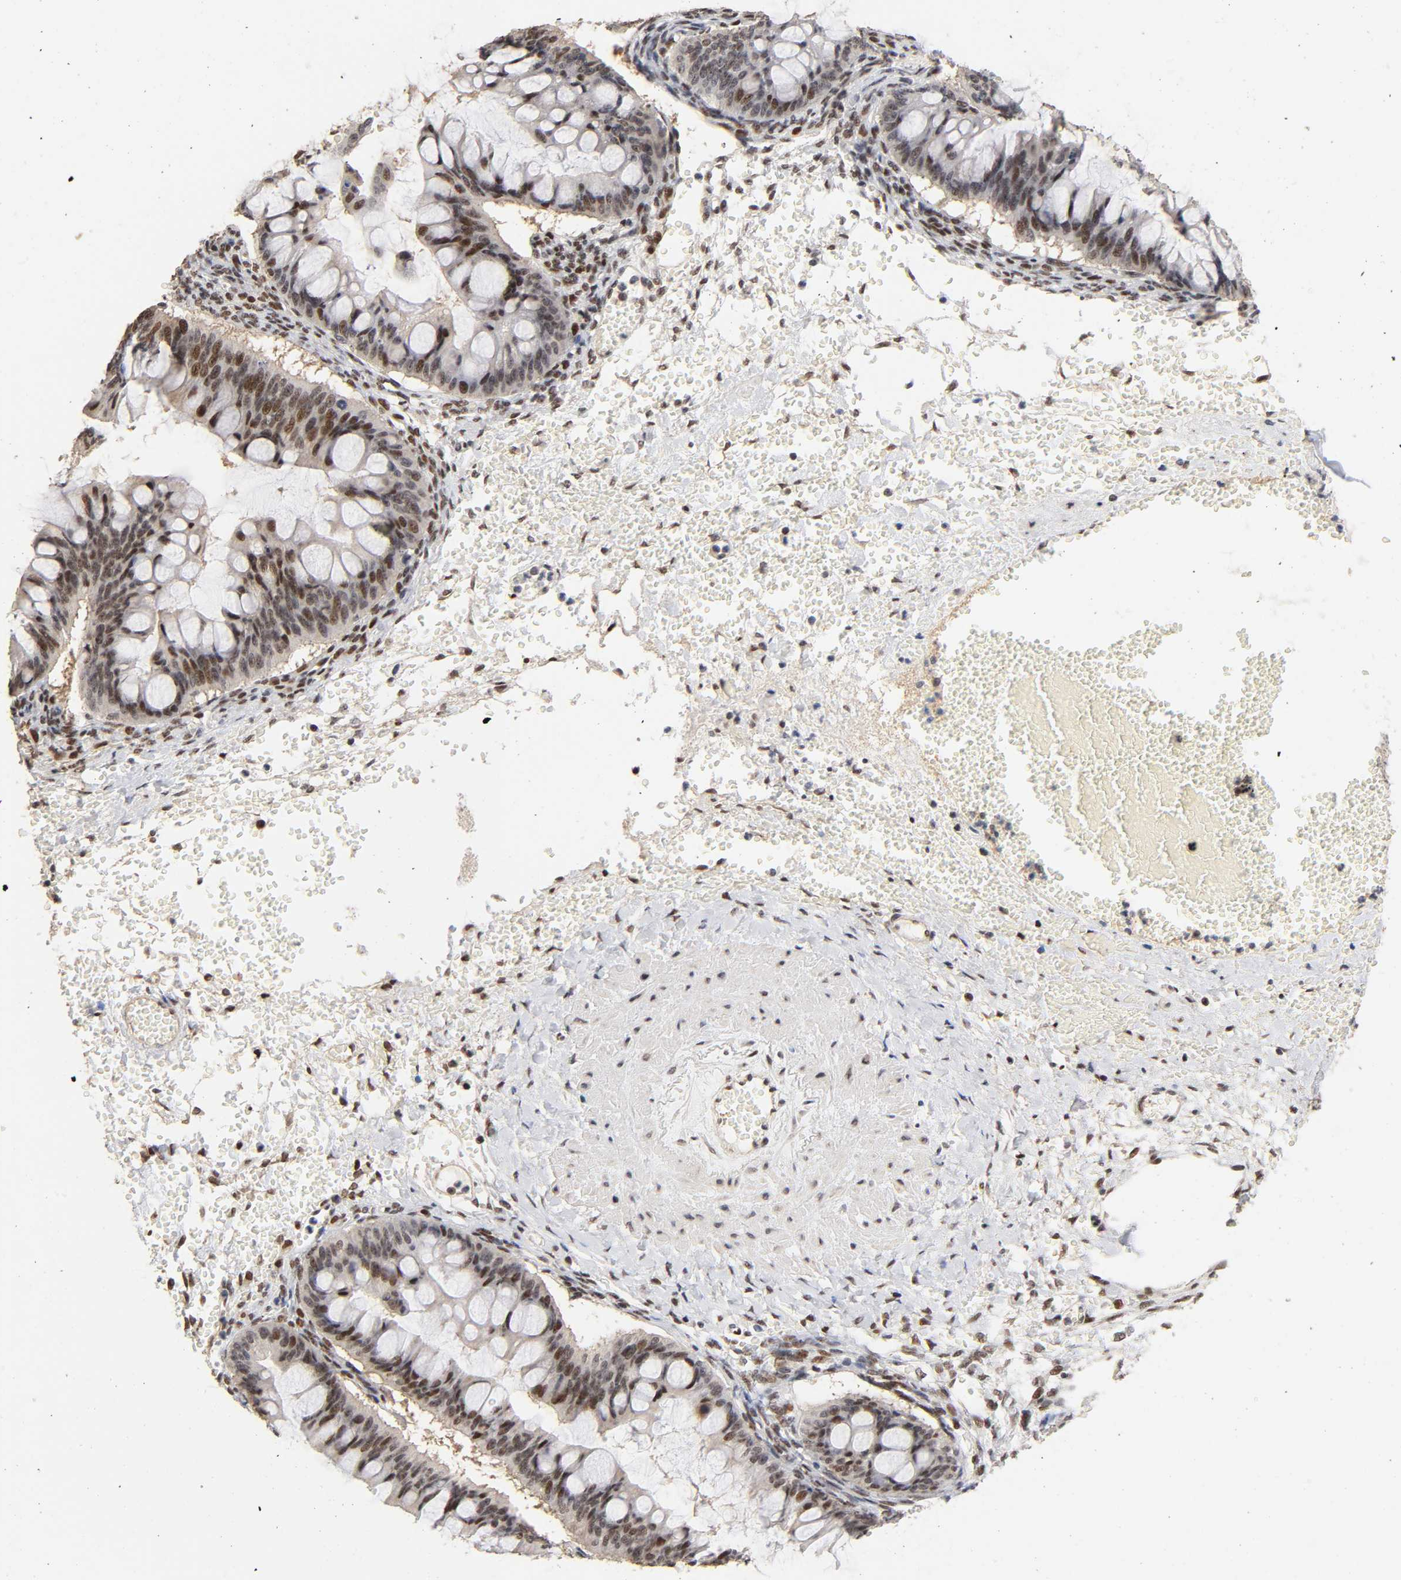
{"staining": {"intensity": "strong", "quantity": ">75%", "location": "nuclear"}, "tissue": "ovarian cancer", "cell_type": "Tumor cells", "image_type": "cancer", "snomed": [{"axis": "morphology", "description": "Cystadenocarcinoma, mucinous, NOS"}, {"axis": "topography", "description": "Ovary"}], "caption": "About >75% of tumor cells in ovarian mucinous cystadenocarcinoma show strong nuclear protein expression as visualized by brown immunohistochemical staining.", "gene": "TP53RK", "patient": {"sex": "female", "age": 73}}